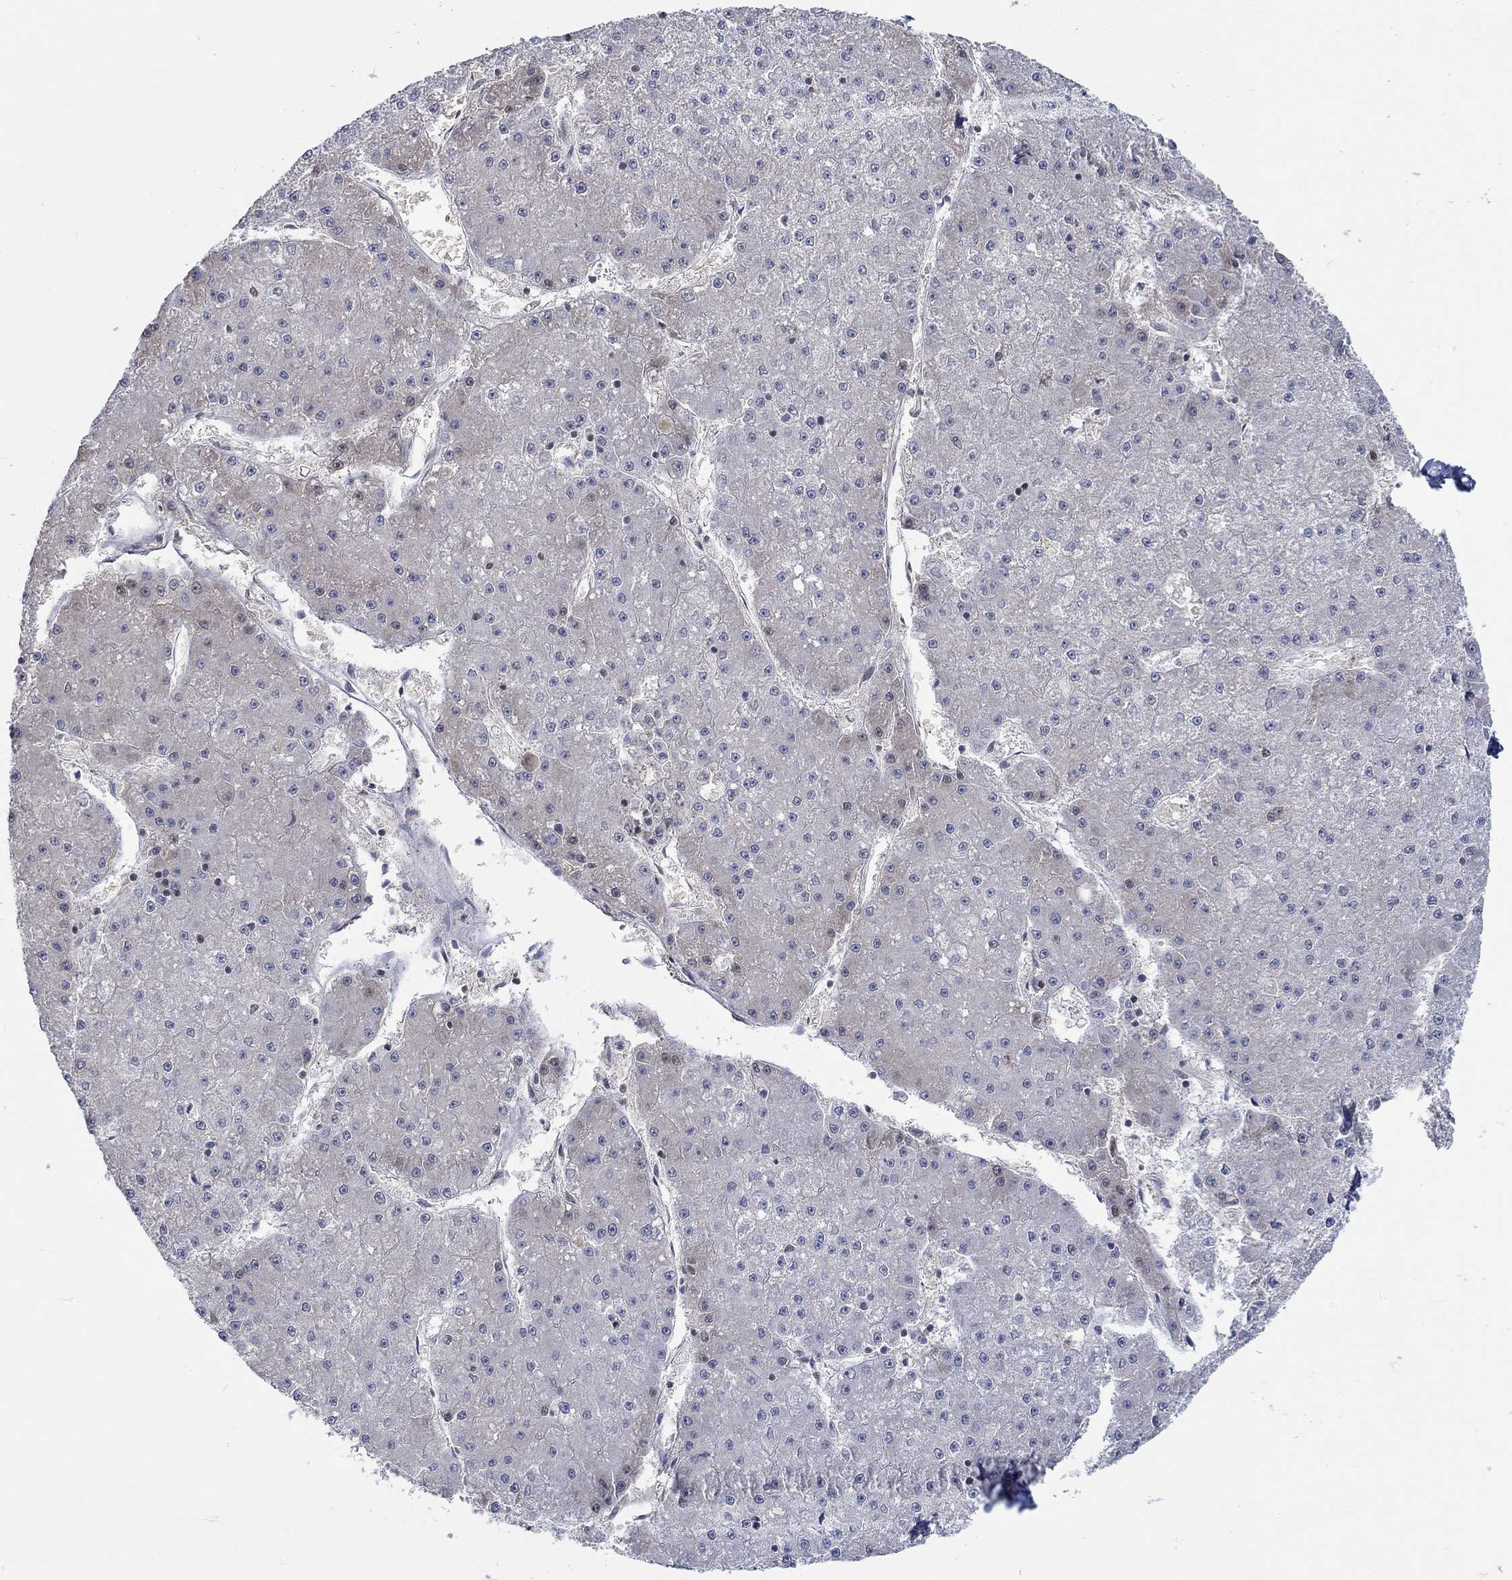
{"staining": {"intensity": "weak", "quantity": "<25%", "location": "cytoplasmic/membranous"}, "tissue": "liver cancer", "cell_type": "Tumor cells", "image_type": "cancer", "snomed": [{"axis": "morphology", "description": "Carcinoma, Hepatocellular, NOS"}, {"axis": "topography", "description": "Liver"}], "caption": "The IHC histopathology image has no significant positivity in tumor cells of liver cancer tissue. Brightfield microscopy of immunohistochemistry (IHC) stained with DAB (brown) and hematoxylin (blue), captured at high magnification.", "gene": "WASF1", "patient": {"sex": "male", "age": 73}}